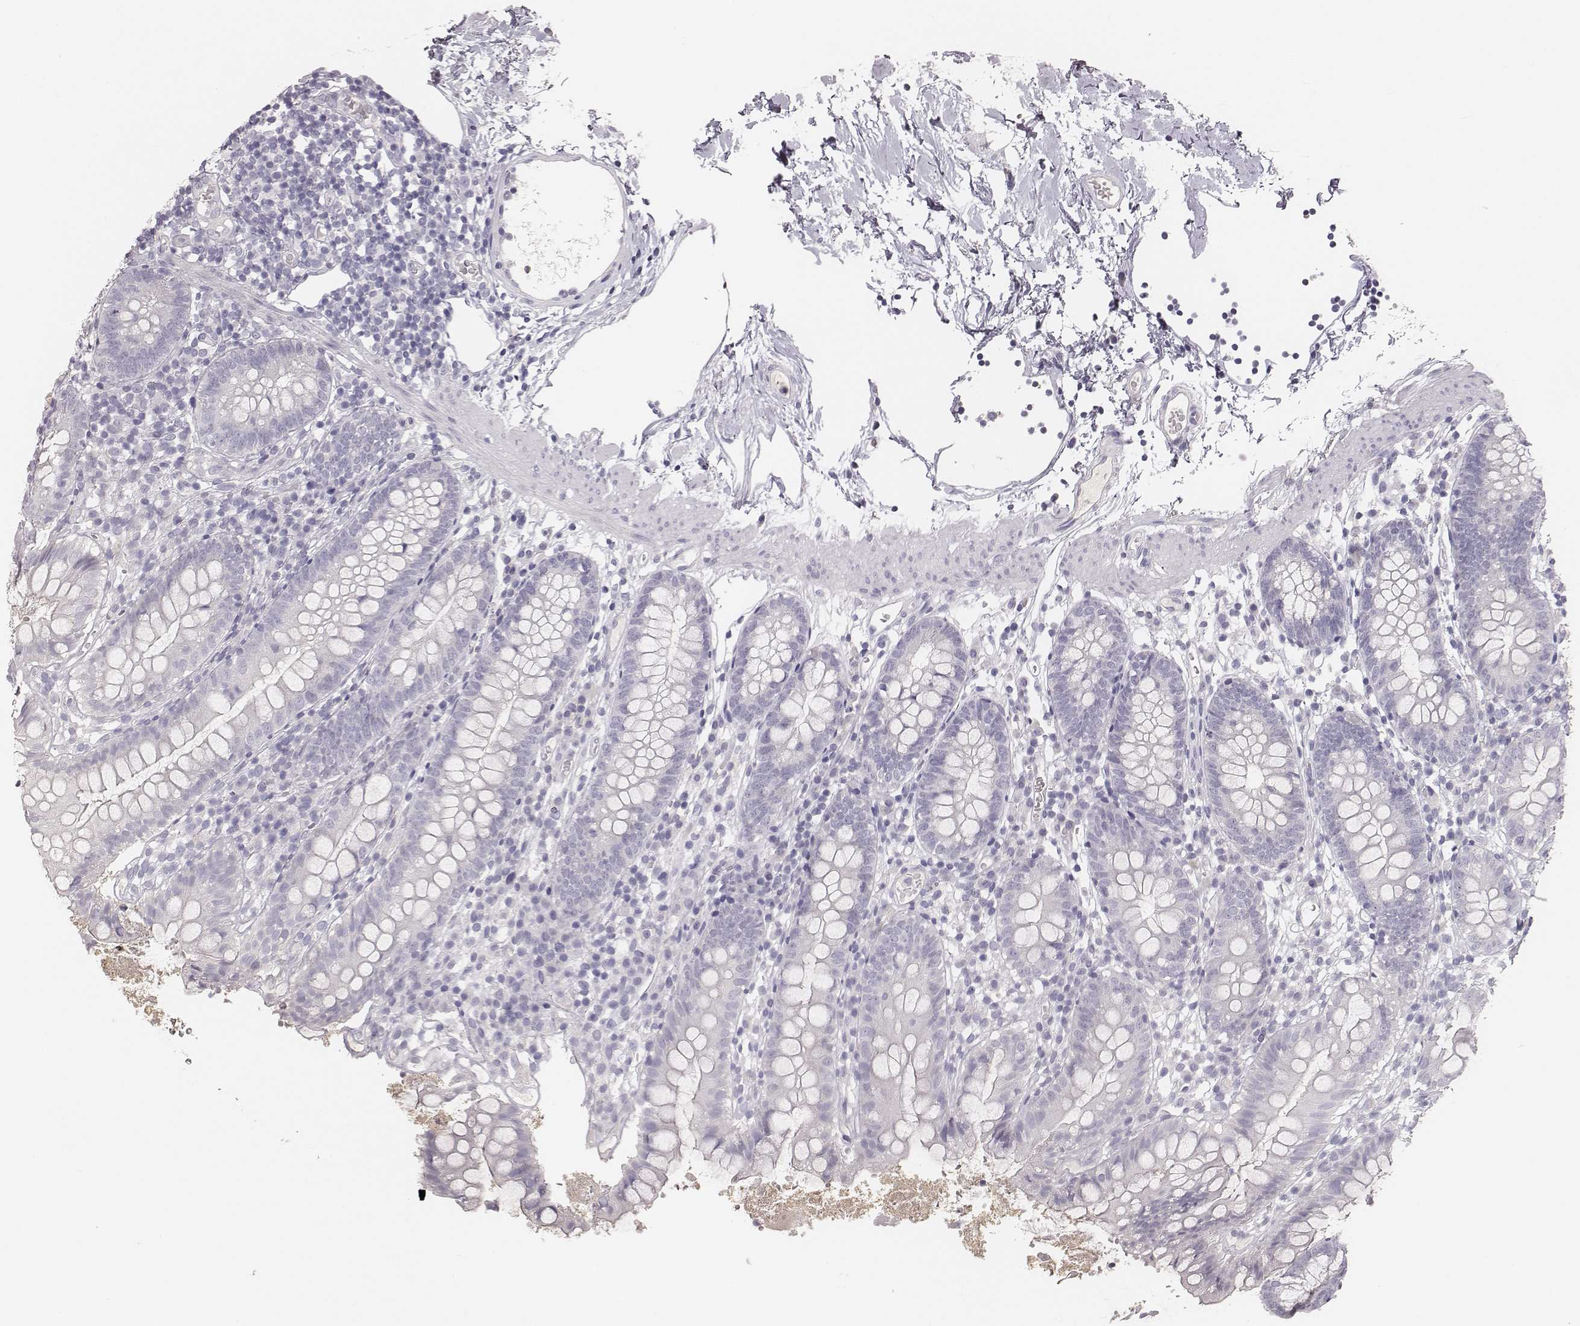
{"staining": {"intensity": "negative", "quantity": "none", "location": "none"}, "tissue": "small intestine", "cell_type": "Glandular cells", "image_type": "normal", "snomed": [{"axis": "morphology", "description": "Normal tissue, NOS"}, {"axis": "topography", "description": "Small intestine"}], "caption": "High power microscopy histopathology image of an IHC photomicrograph of unremarkable small intestine, revealing no significant expression in glandular cells.", "gene": "MYH6", "patient": {"sex": "female", "age": 90}}